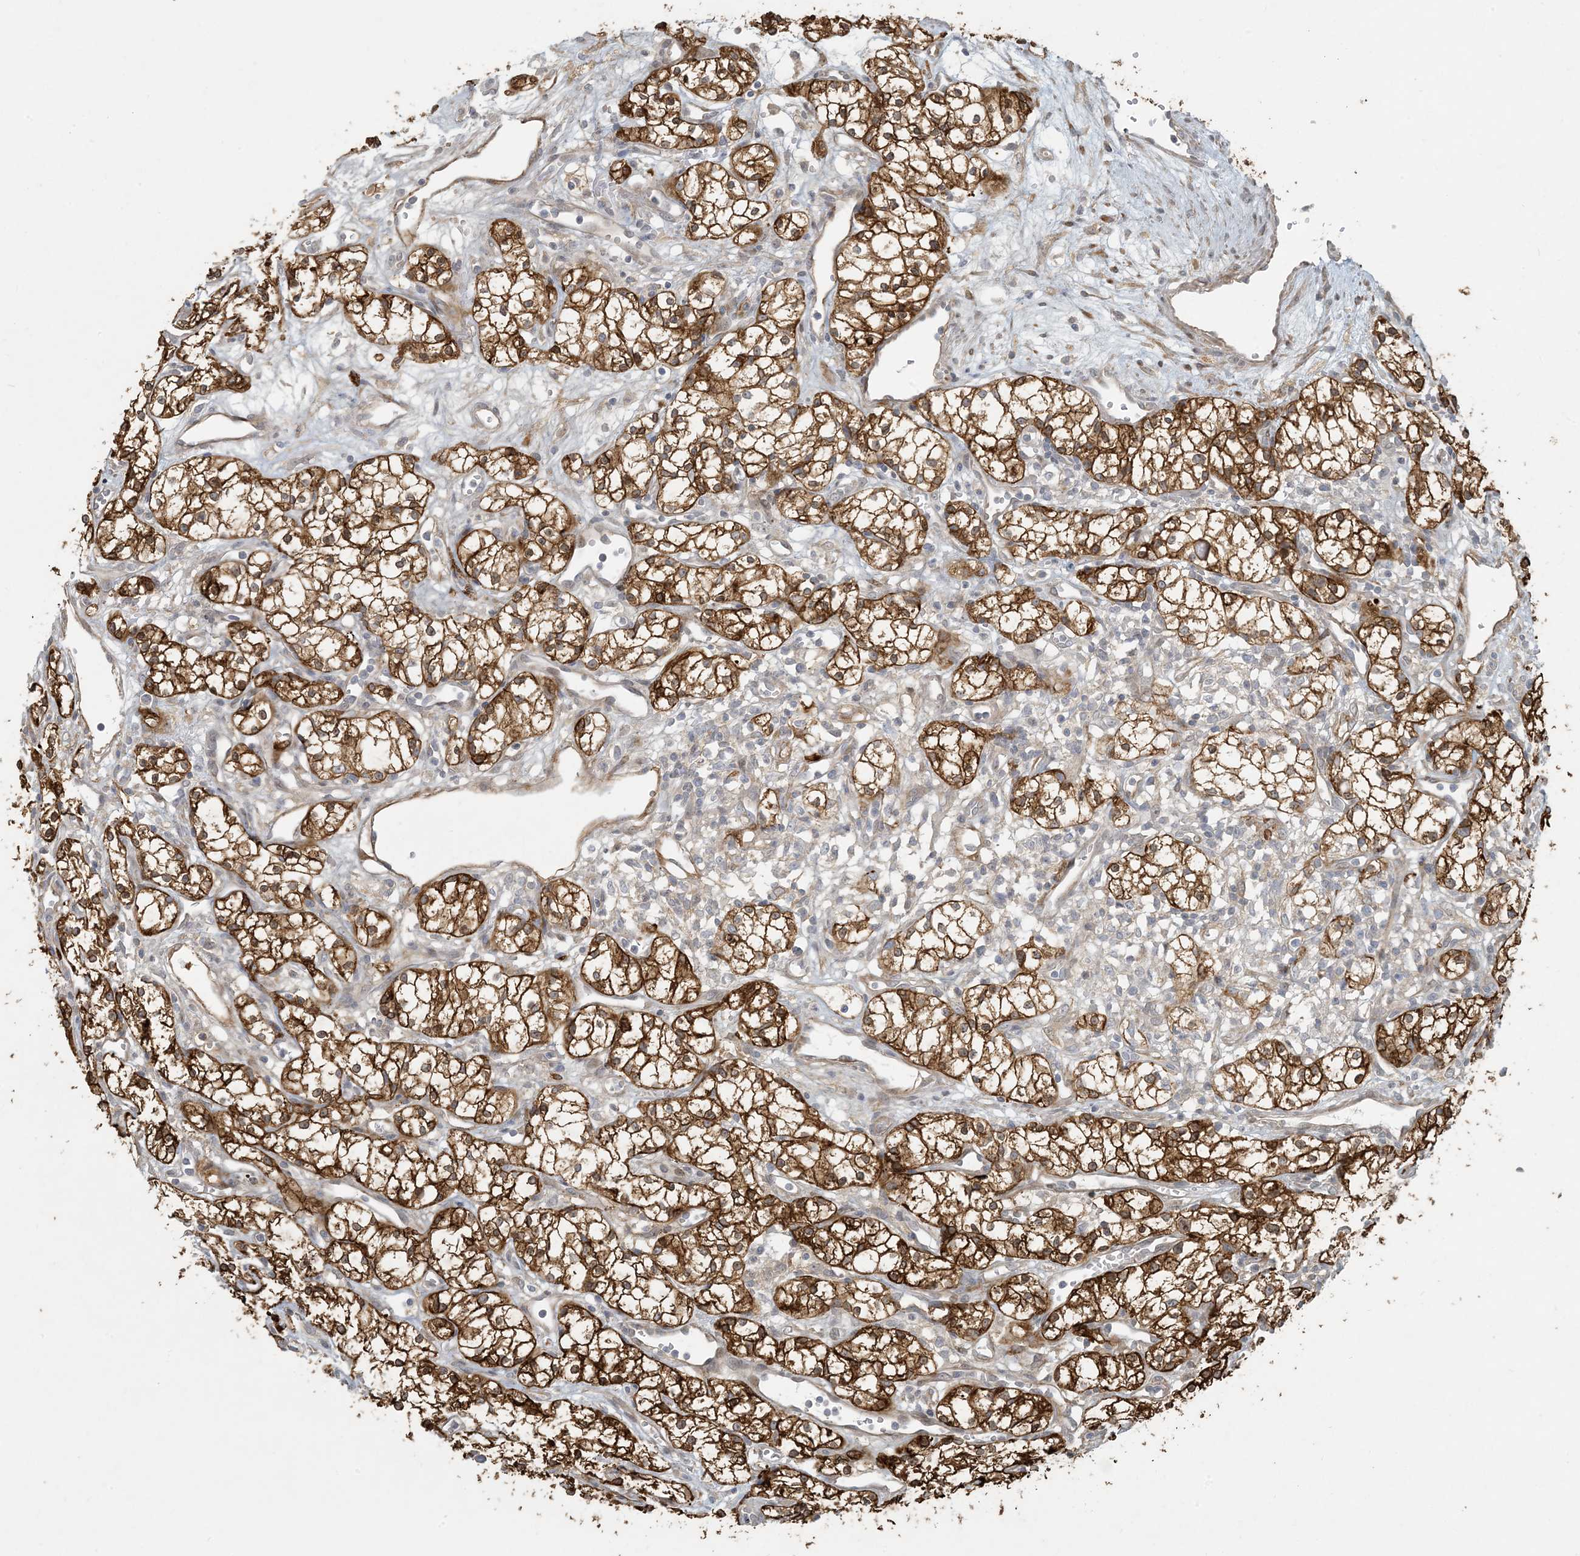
{"staining": {"intensity": "moderate", "quantity": ">75%", "location": "cytoplasmic/membranous"}, "tissue": "renal cancer", "cell_type": "Tumor cells", "image_type": "cancer", "snomed": [{"axis": "morphology", "description": "Adenocarcinoma, NOS"}, {"axis": "topography", "description": "Kidney"}], "caption": "Immunohistochemical staining of human adenocarcinoma (renal) reveals medium levels of moderate cytoplasmic/membranous protein staining in about >75% of tumor cells. The protein of interest is shown in brown color, while the nuclei are stained blue.", "gene": "BCORL1", "patient": {"sex": "male", "age": 59}}